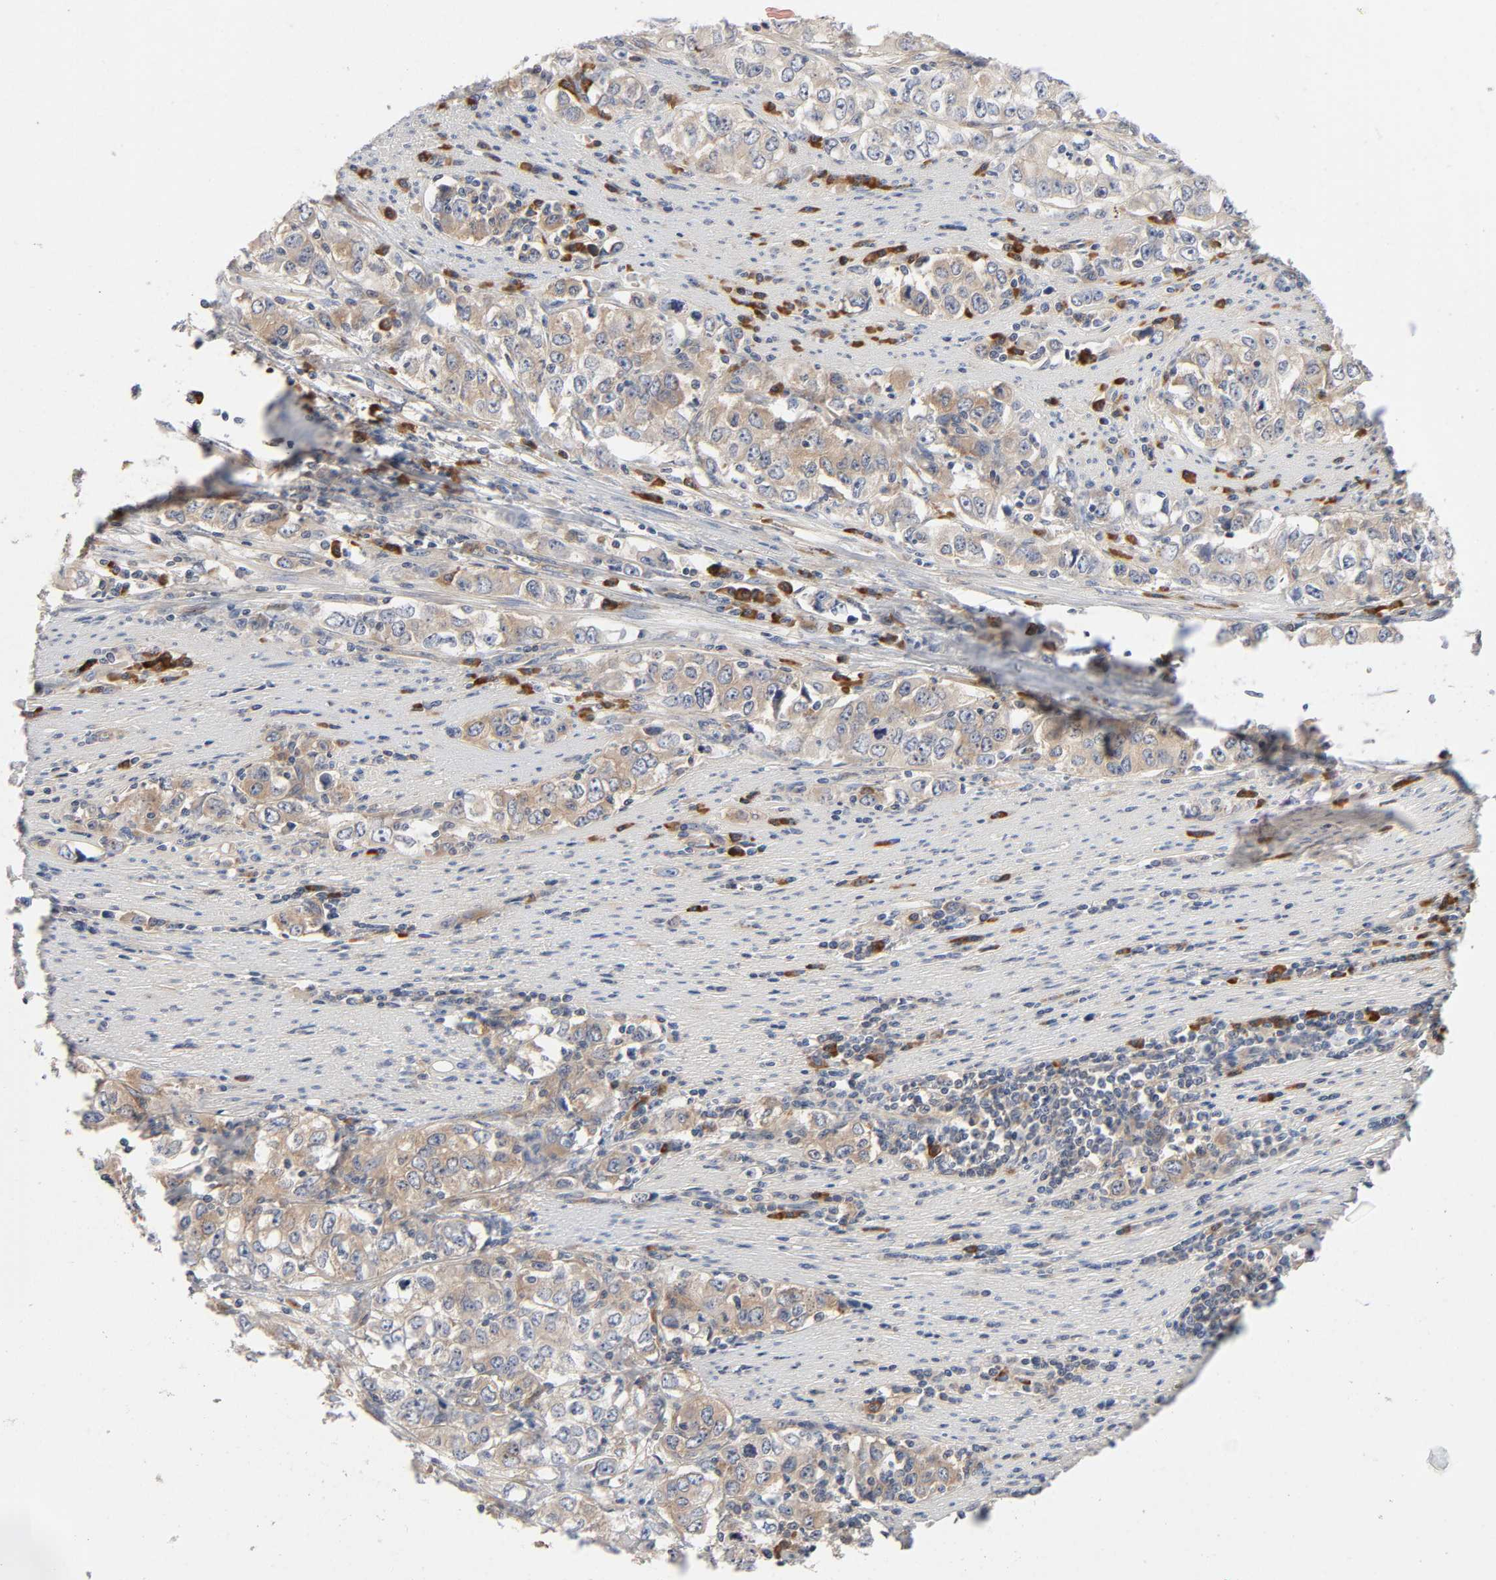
{"staining": {"intensity": "weak", "quantity": ">75%", "location": "cytoplasmic/membranous"}, "tissue": "stomach cancer", "cell_type": "Tumor cells", "image_type": "cancer", "snomed": [{"axis": "morphology", "description": "Adenocarcinoma, NOS"}, {"axis": "topography", "description": "Stomach, lower"}], "caption": "Immunohistochemistry micrograph of human adenocarcinoma (stomach) stained for a protein (brown), which shows low levels of weak cytoplasmic/membranous positivity in about >75% of tumor cells.", "gene": "SCHIP1", "patient": {"sex": "female", "age": 72}}